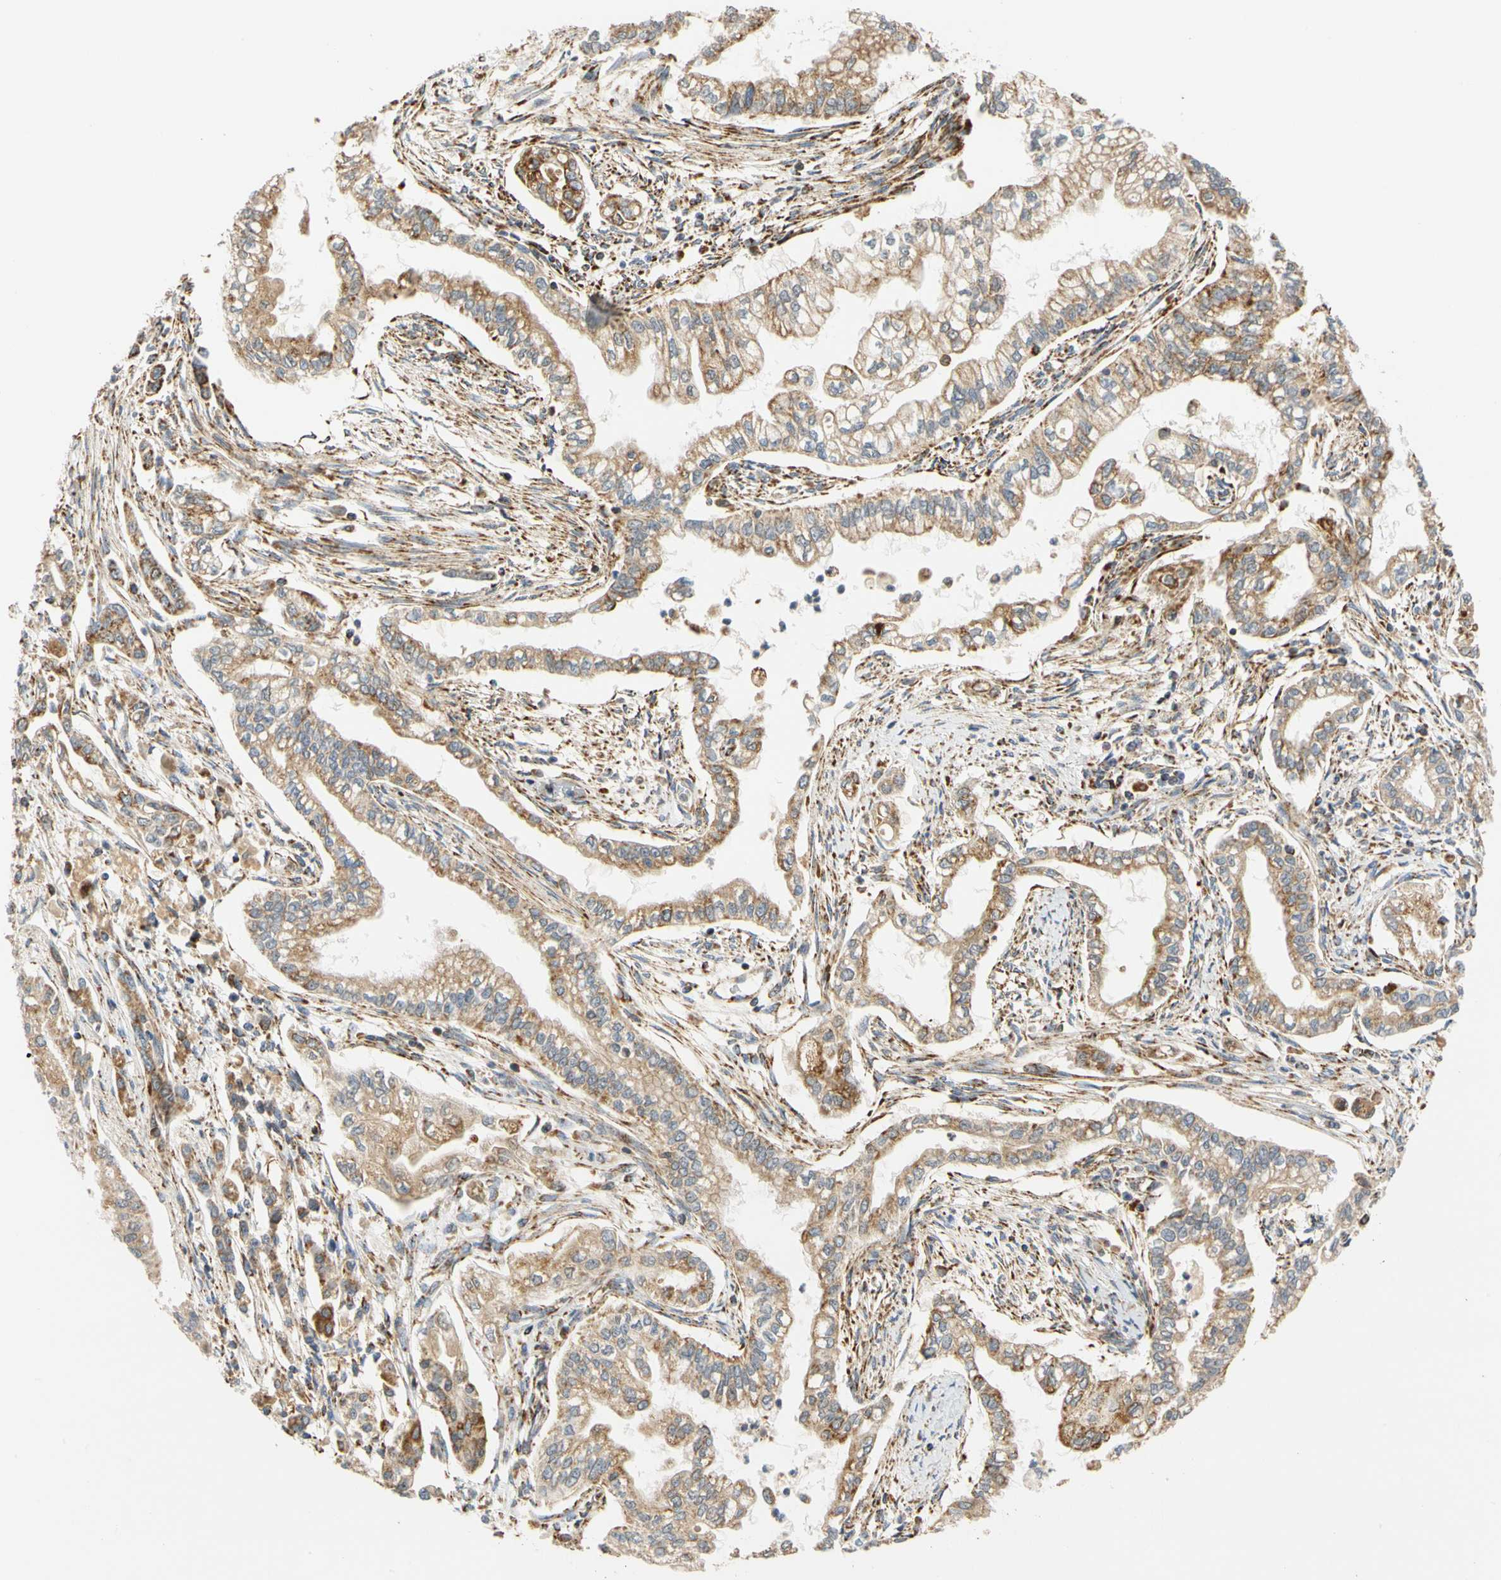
{"staining": {"intensity": "moderate", "quantity": ">75%", "location": "cytoplasmic/membranous"}, "tissue": "pancreatic cancer", "cell_type": "Tumor cells", "image_type": "cancer", "snomed": [{"axis": "morphology", "description": "Normal tissue, NOS"}, {"axis": "topography", "description": "Pancreas"}], "caption": "There is medium levels of moderate cytoplasmic/membranous positivity in tumor cells of pancreatic cancer, as demonstrated by immunohistochemical staining (brown color).", "gene": "SFXN3", "patient": {"sex": "male", "age": 42}}